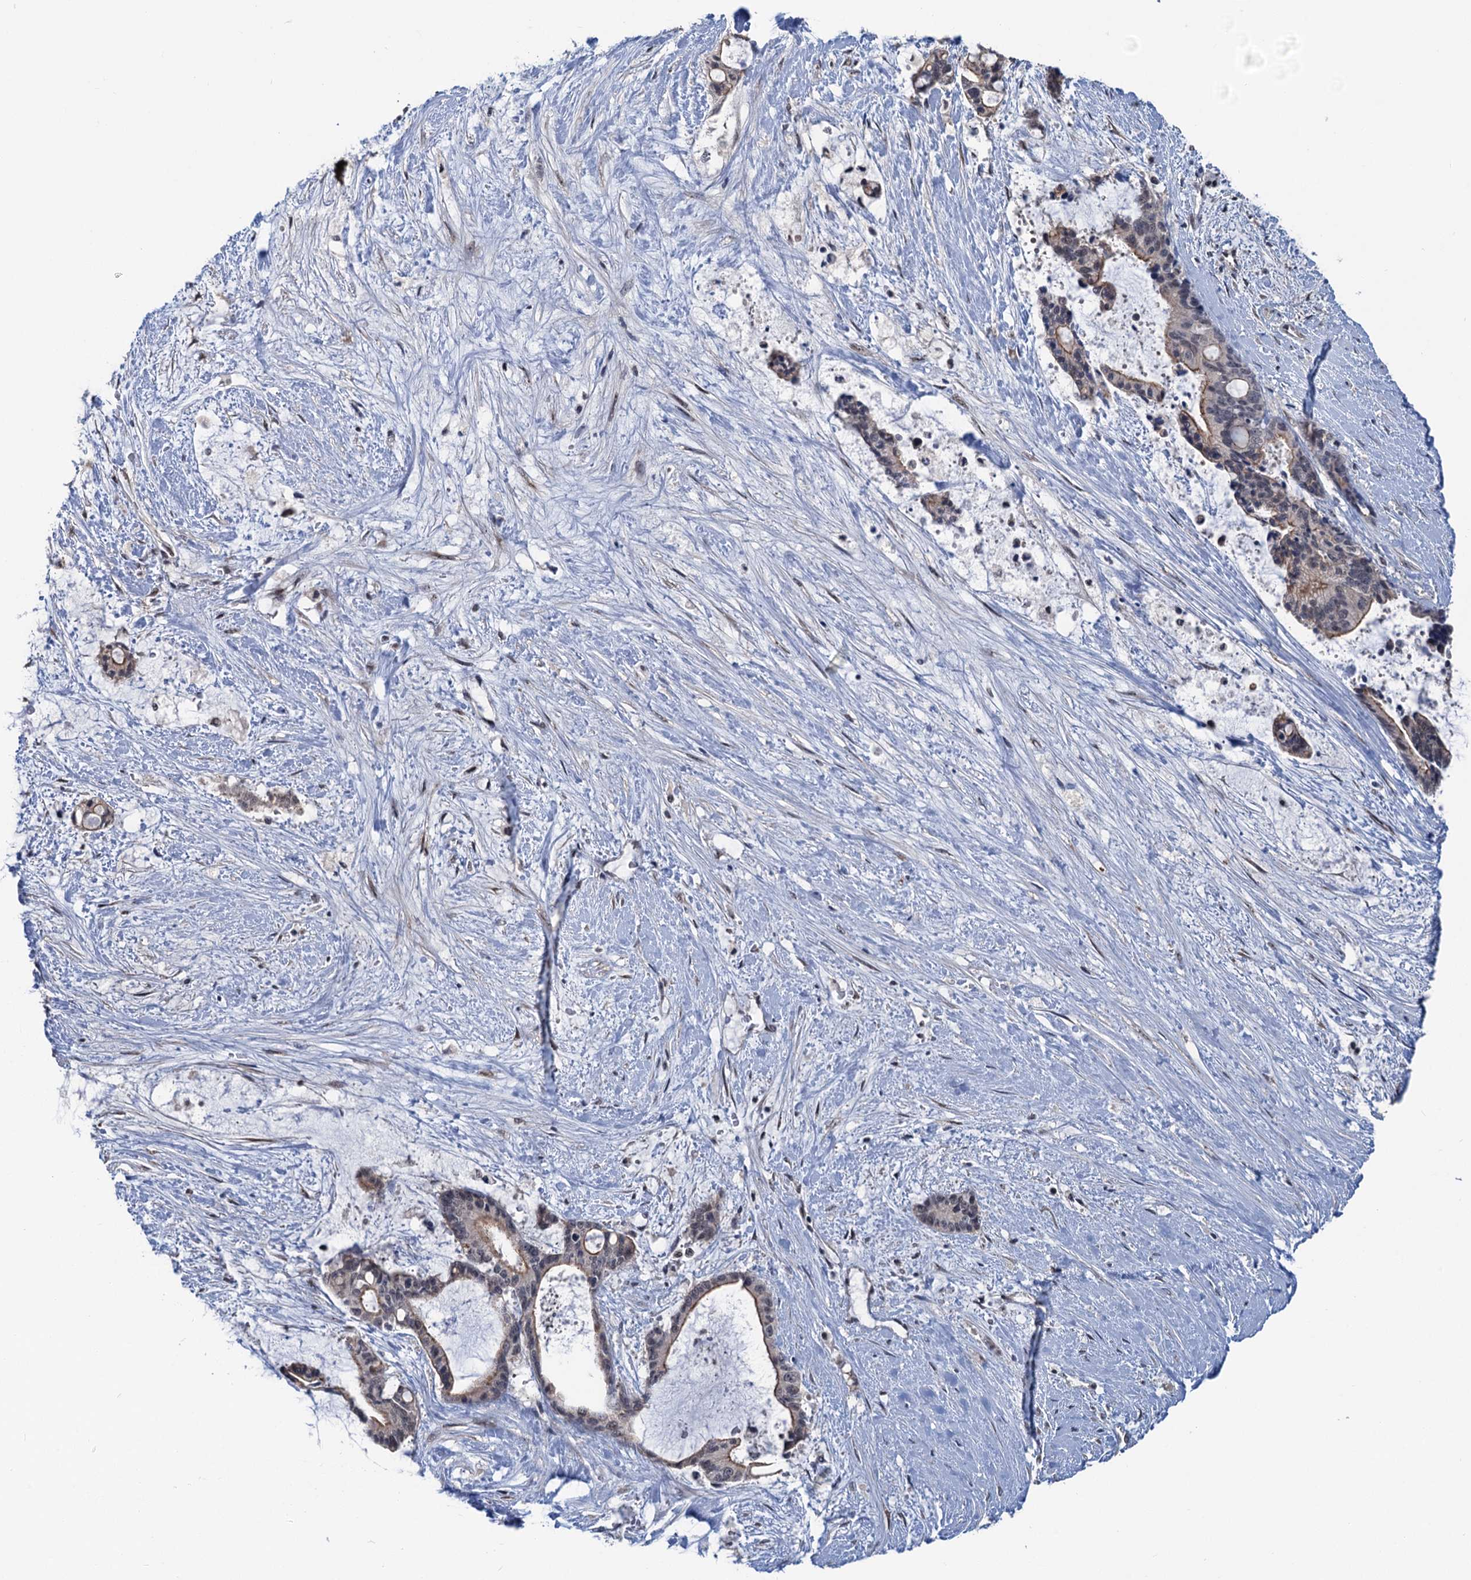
{"staining": {"intensity": "moderate", "quantity": "<25%", "location": "cytoplasmic/membranous"}, "tissue": "liver cancer", "cell_type": "Tumor cells", "image_type": "cancer", "snomed": [{"axis": "morphology", "description": "Normal tissue, NOS"}, {"axis": "morphology", "description": "Cholangiocarcinoma"}, {"axis": "topography", "description": "Liver"}, {"axis": "topography", "description": "Peripheral nerve tissue"}], "caption": "This is an image of immunohistochemistry staining of liver cancer (cholangiocarcinoma), which shows moderate positivity in the cytoplasmic/membranous of tumor cells.", "gene": "RASSF4", "patient": {"sex": "female", "age": 73}}